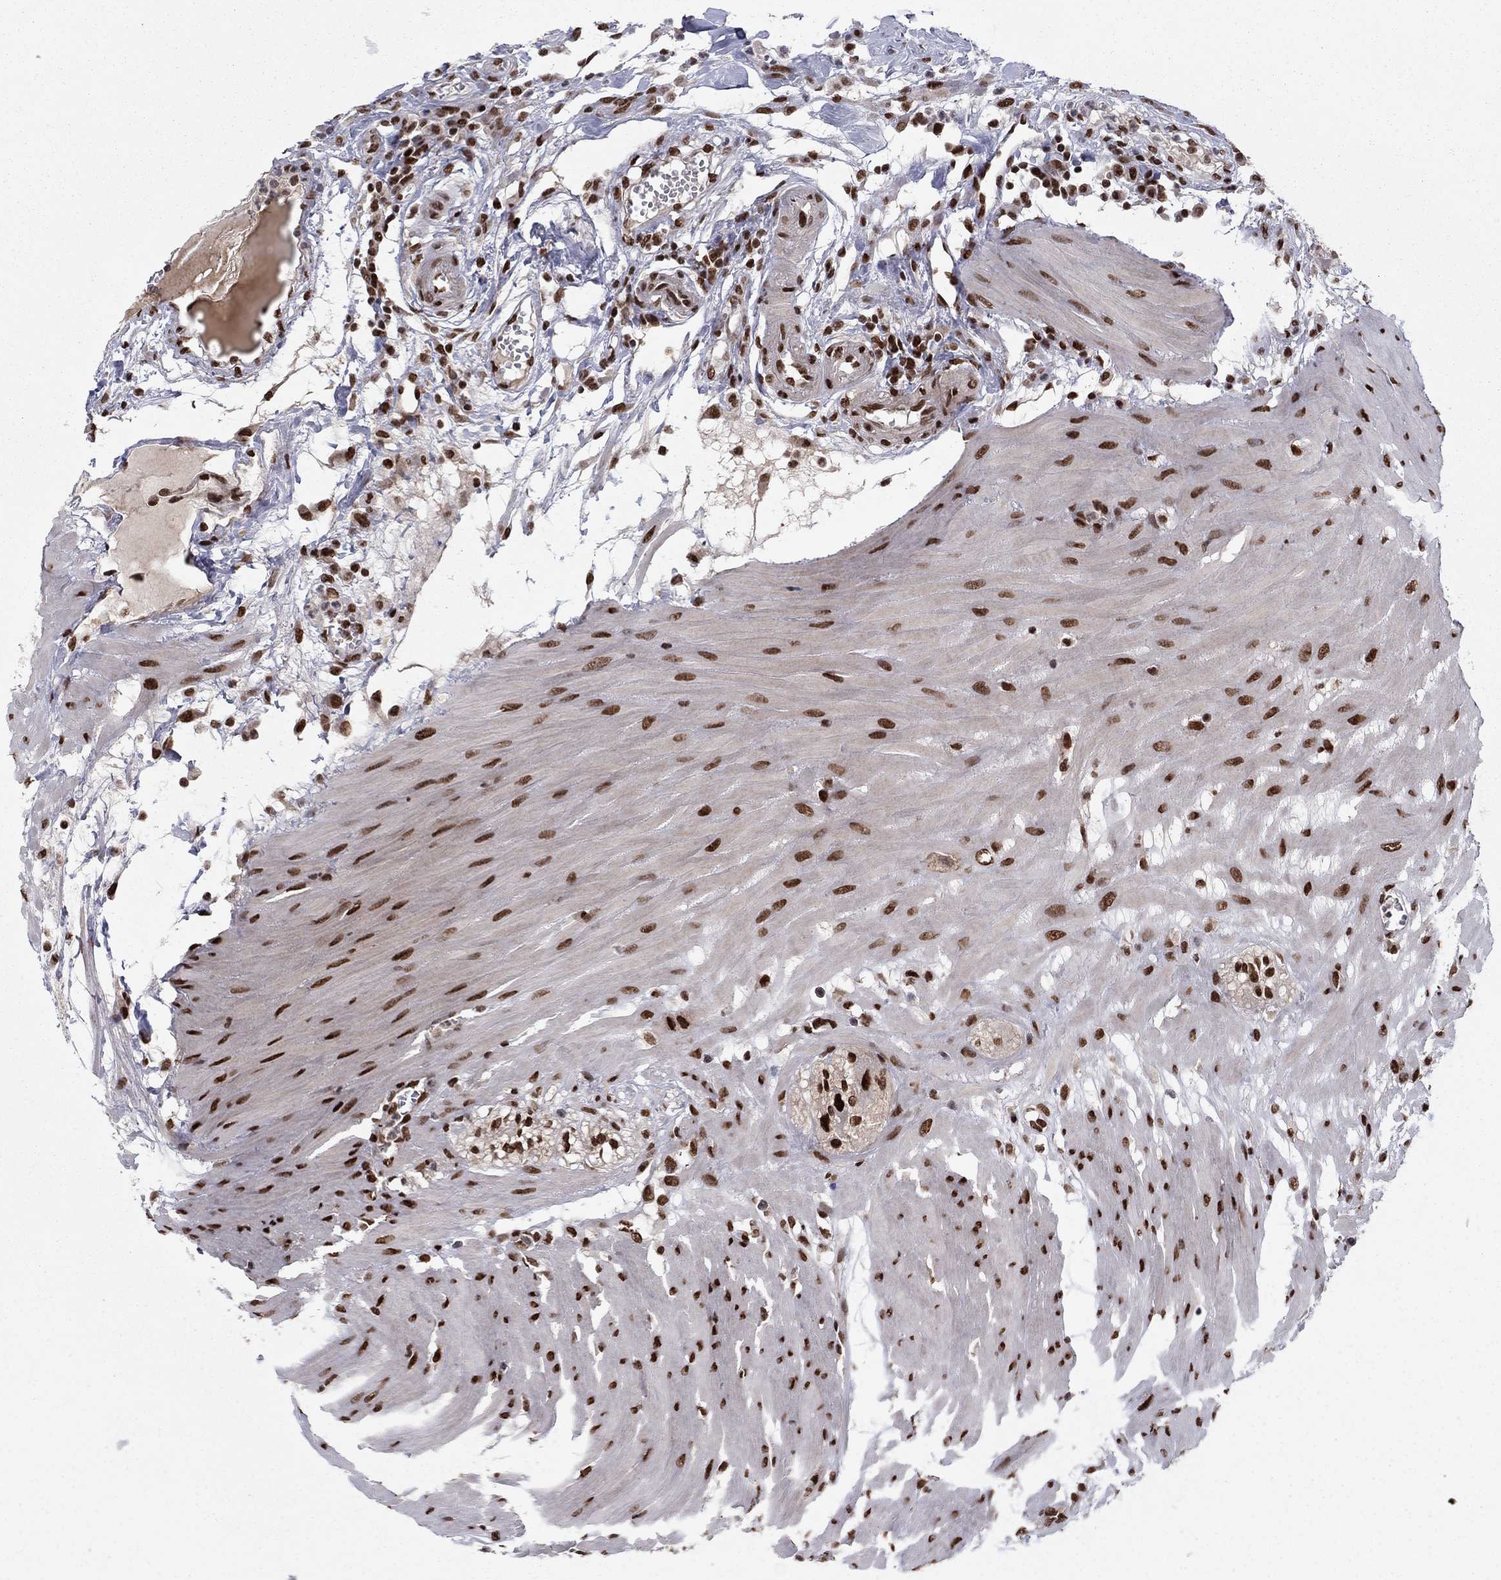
{"staining": {"intensity": "strong", "quantity": ">75%", "location": "nuclear"}, "tissue": "colon", "cell_type": "Endothelial cells", "image_type": "normal", "snomed": [{"axis": "morphology", "description": "Normal tissue, NOS"}, {"axis": "morphology", "description": "Adenocarcinoma, NOS"}, {"axis": "topography", "description": "Colon"}], "caption": "IHC (DAB (3,3'-diaminobenzidine)) staining of unremarkable human colon reveals strong nuclear protein positivity in approximately >75% of endothelial cells.", "gene": "USP54", "patient": {"sex": "male", "age": 65}}